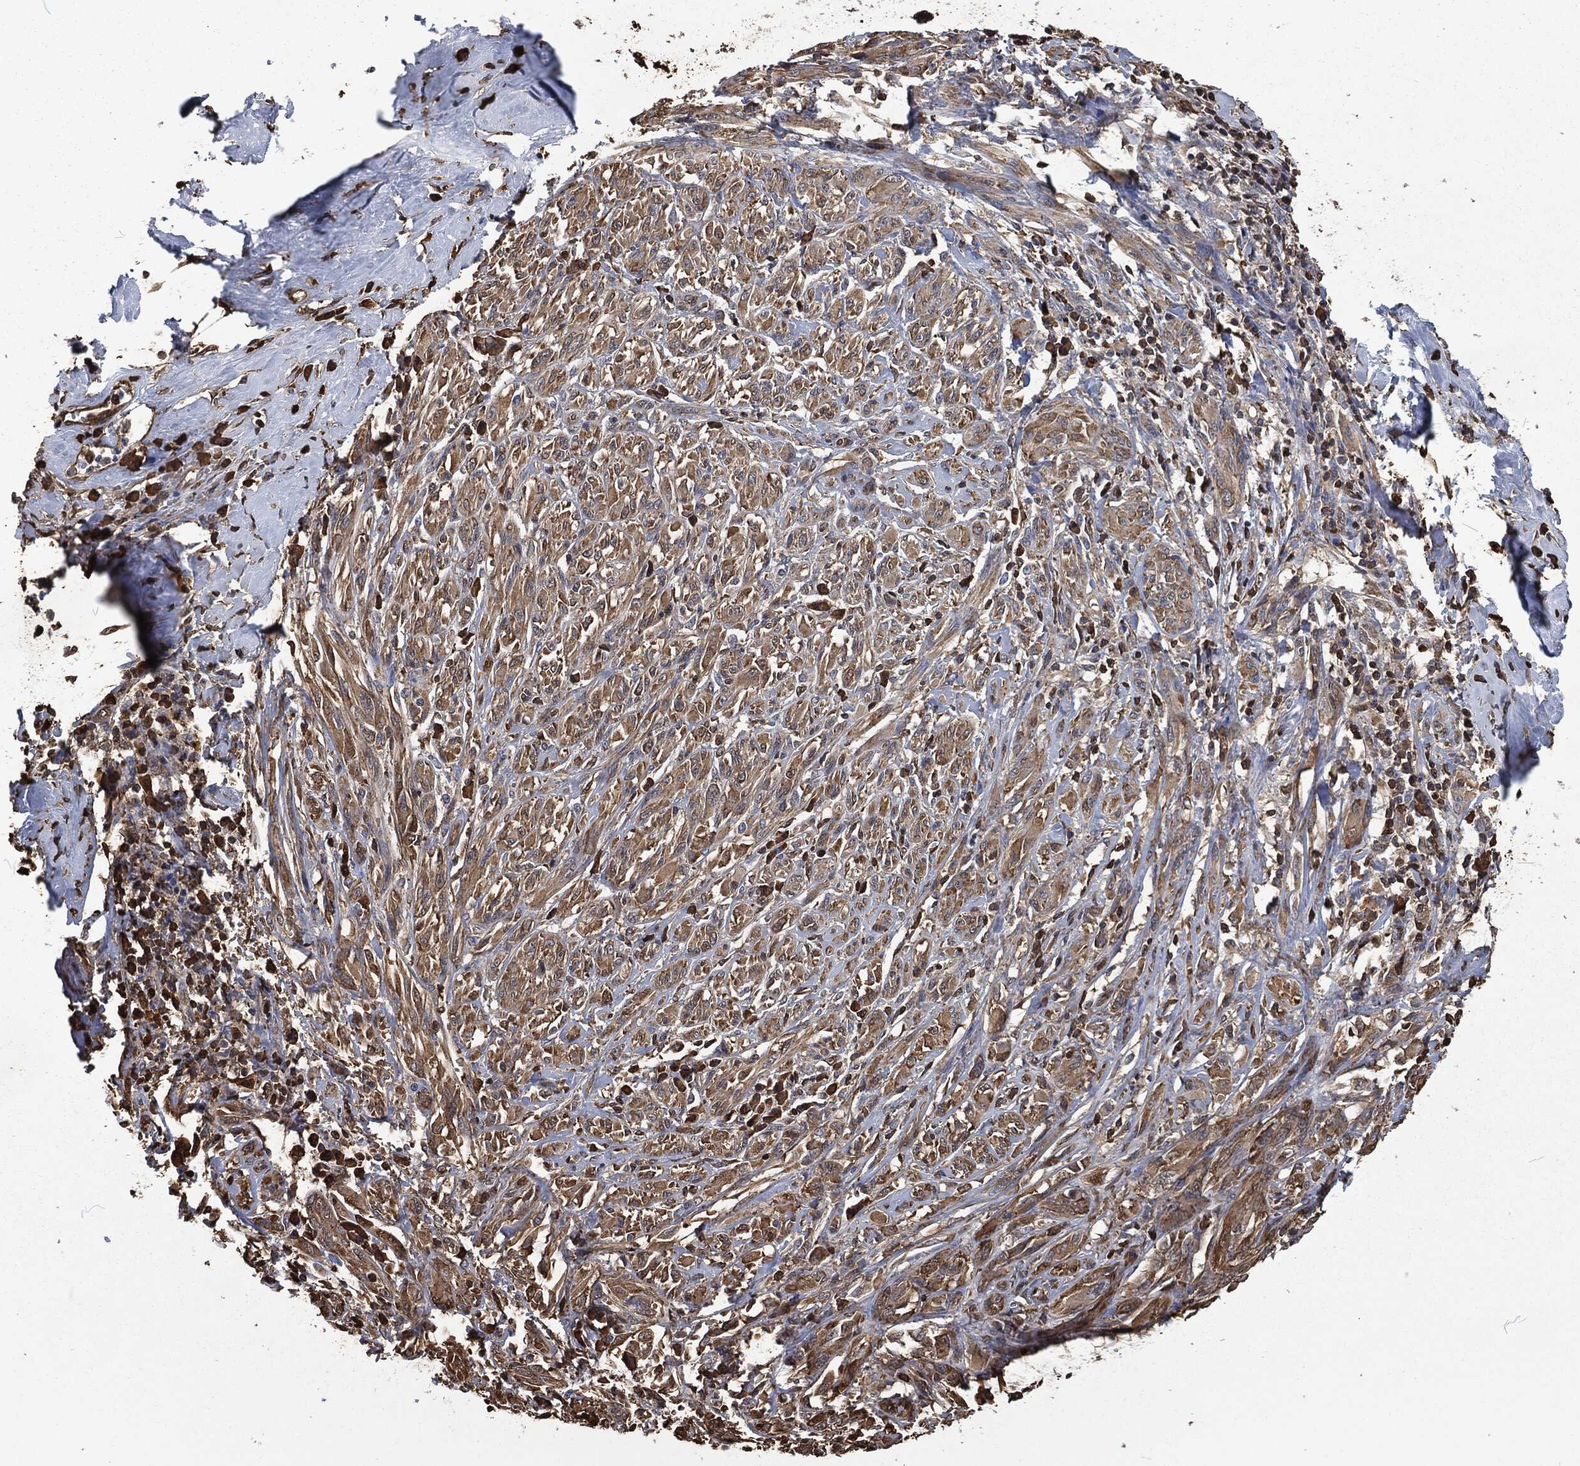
{"staining": {"intensity": "moderate", "quantity": "25%-75%", "location": "cytoplasmic/membranous"}, "tissue": "melanoma", "cell_type": "Tumor cells", "image_type": "cancer", "snomed": [{"axis": "morphology", "description": "Malignant melanoma, NOS"}, {"axis": "topography", "description": "Skin"}], "caption": "Protein expression by immunohistochemistry reveals moderate cytoplasmic/membranous positivity in about 25%-75% of tumor cells in malignant melanoma. The protein is shown in brown color, while the nuclei are stained blue.", "gene": "PRDX4", "patient": {"sex": "female", "age": 91}}